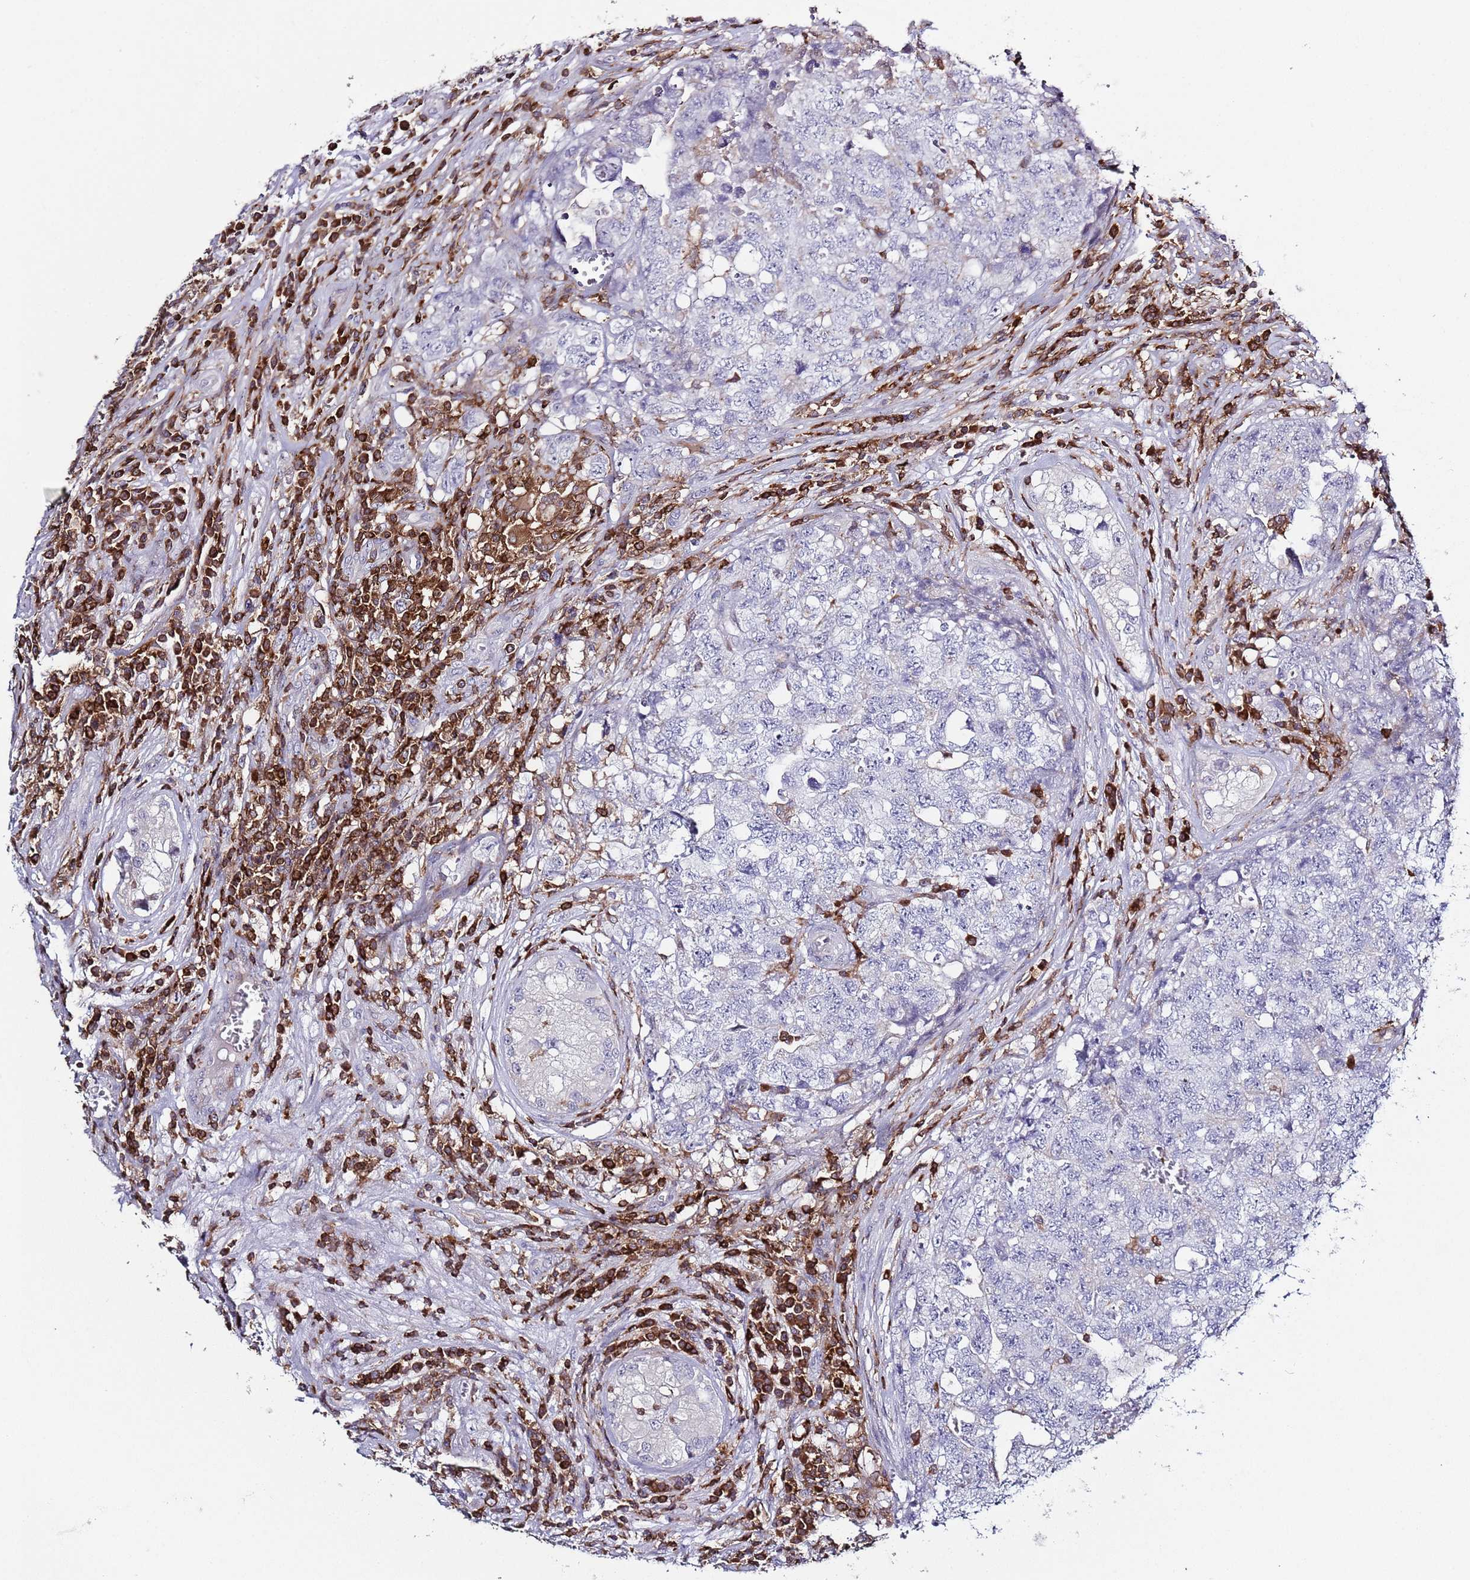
{"staining": {"intensity": "negative", "quantity": "none", "location": "none"}, "tissue": "testis cancer", "cell_type": "Tumor cells", "image_type": "cancer", "snomed": [{"axis": "morphology", "description": "Carcinoma, Embryonal, NOS"}, {"axis": "topography", "description": "Testis"}], "caption": "IHC of testis cancer (embryonal carcinoma) demonstrates no positivity in tumor cells.", "gene": "LPXN", "patient": {"sex": "male", "age": 31}}